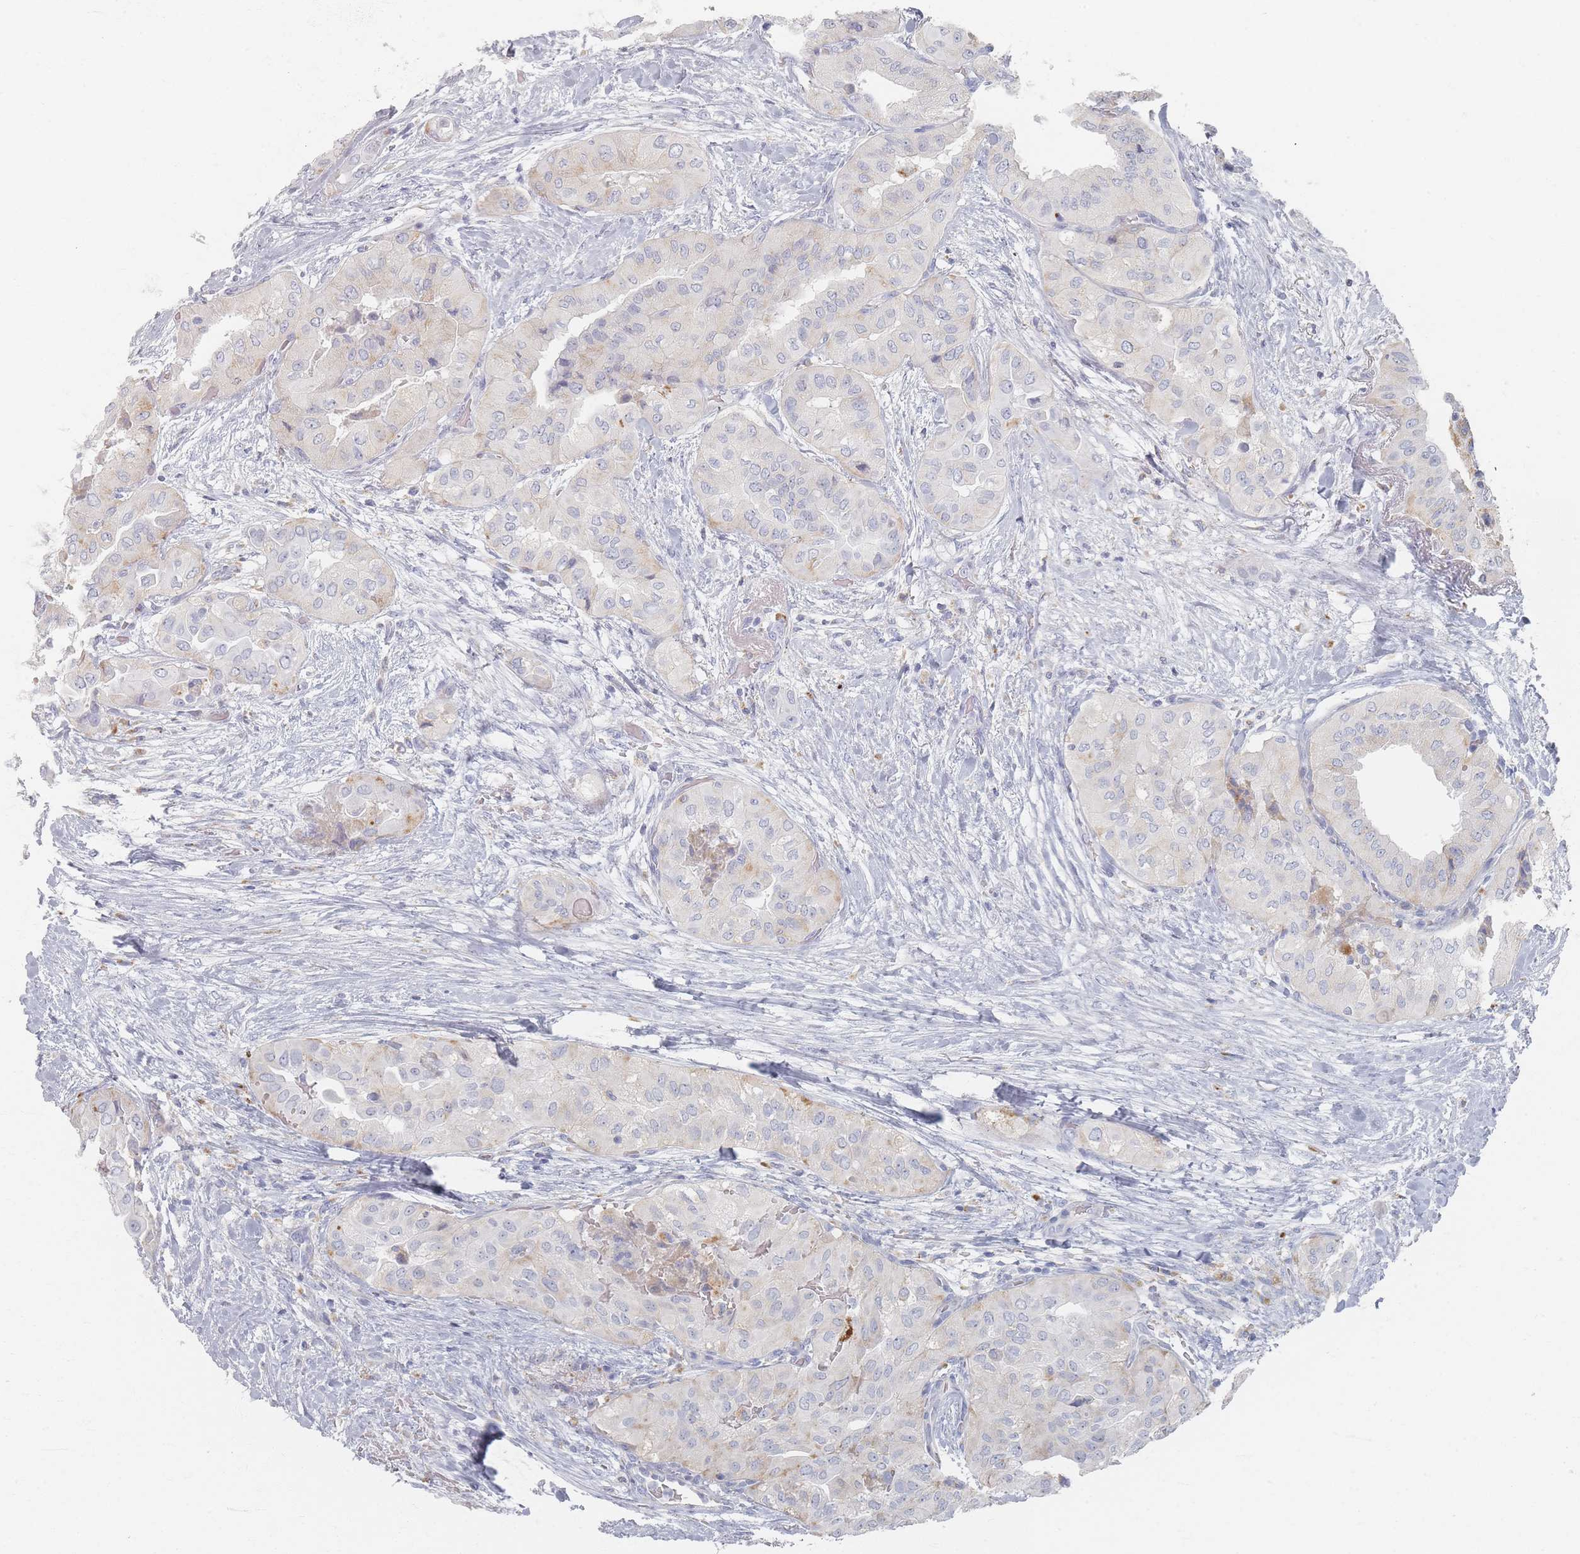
{"staining": {"intensity": "weak", "quantity": "<25%", "location": "cytoplasmic/membranous"}, "tissue": "head and neck cancer", "cell_type": "Tumor cells", "image_type": "cancer", "snomed": [{"axis": "morphology", "description": "Adenocarcinoma, NOS"}, {"axis": "topography", "description": "Head-Neck"}], "caption": "This is an IHC photomicrograph of head and neck cancer (adenocarcinoma). There is no expression in tumor cells.", "gene": "SLC2A11", "patient": {"sex": "male", "age": 66}}